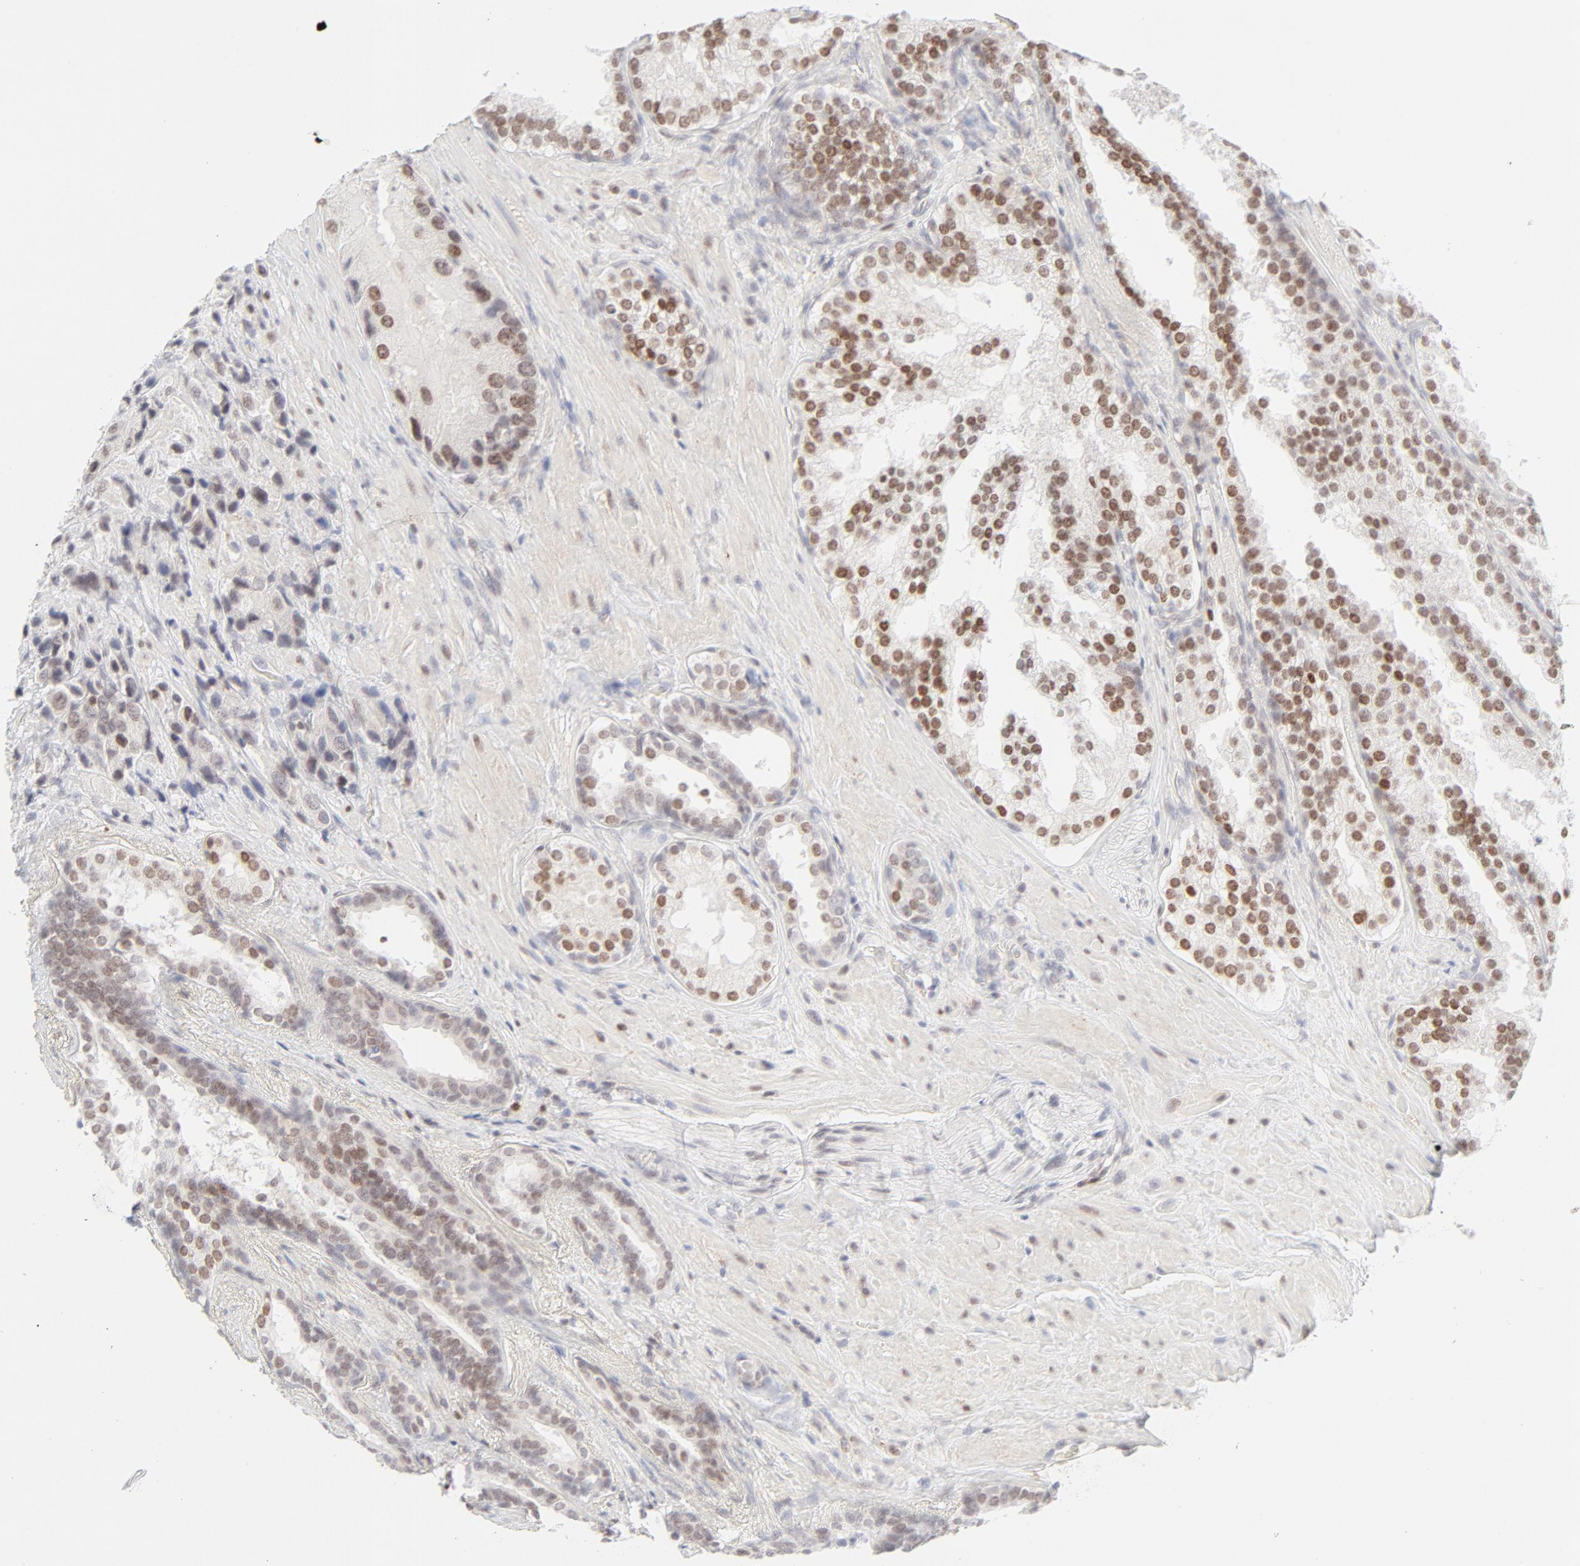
{"staining": {"intensity": "strong", "quantity": "25%-75%", "location": "nuclear"}, "tissue": "prostate cancer", "cell_type": "Tumor cells", "image_type": "cancer", "snomed": [{"axis": "morphology", "description": "Adenocarcinoma, High grade"}, {"axis": "topography", "description": "Prostate"}], "caption": "High-magnification brightfield microscopy of prostate cancer stained with DAB (brown) and counterstained with hematoxylin (blue). tumor cells exhibit strong nuclear expression is present in about25%-75% of cells.", "gene": "PRKCB", "patient": {"sex": "male", "age": 70}}